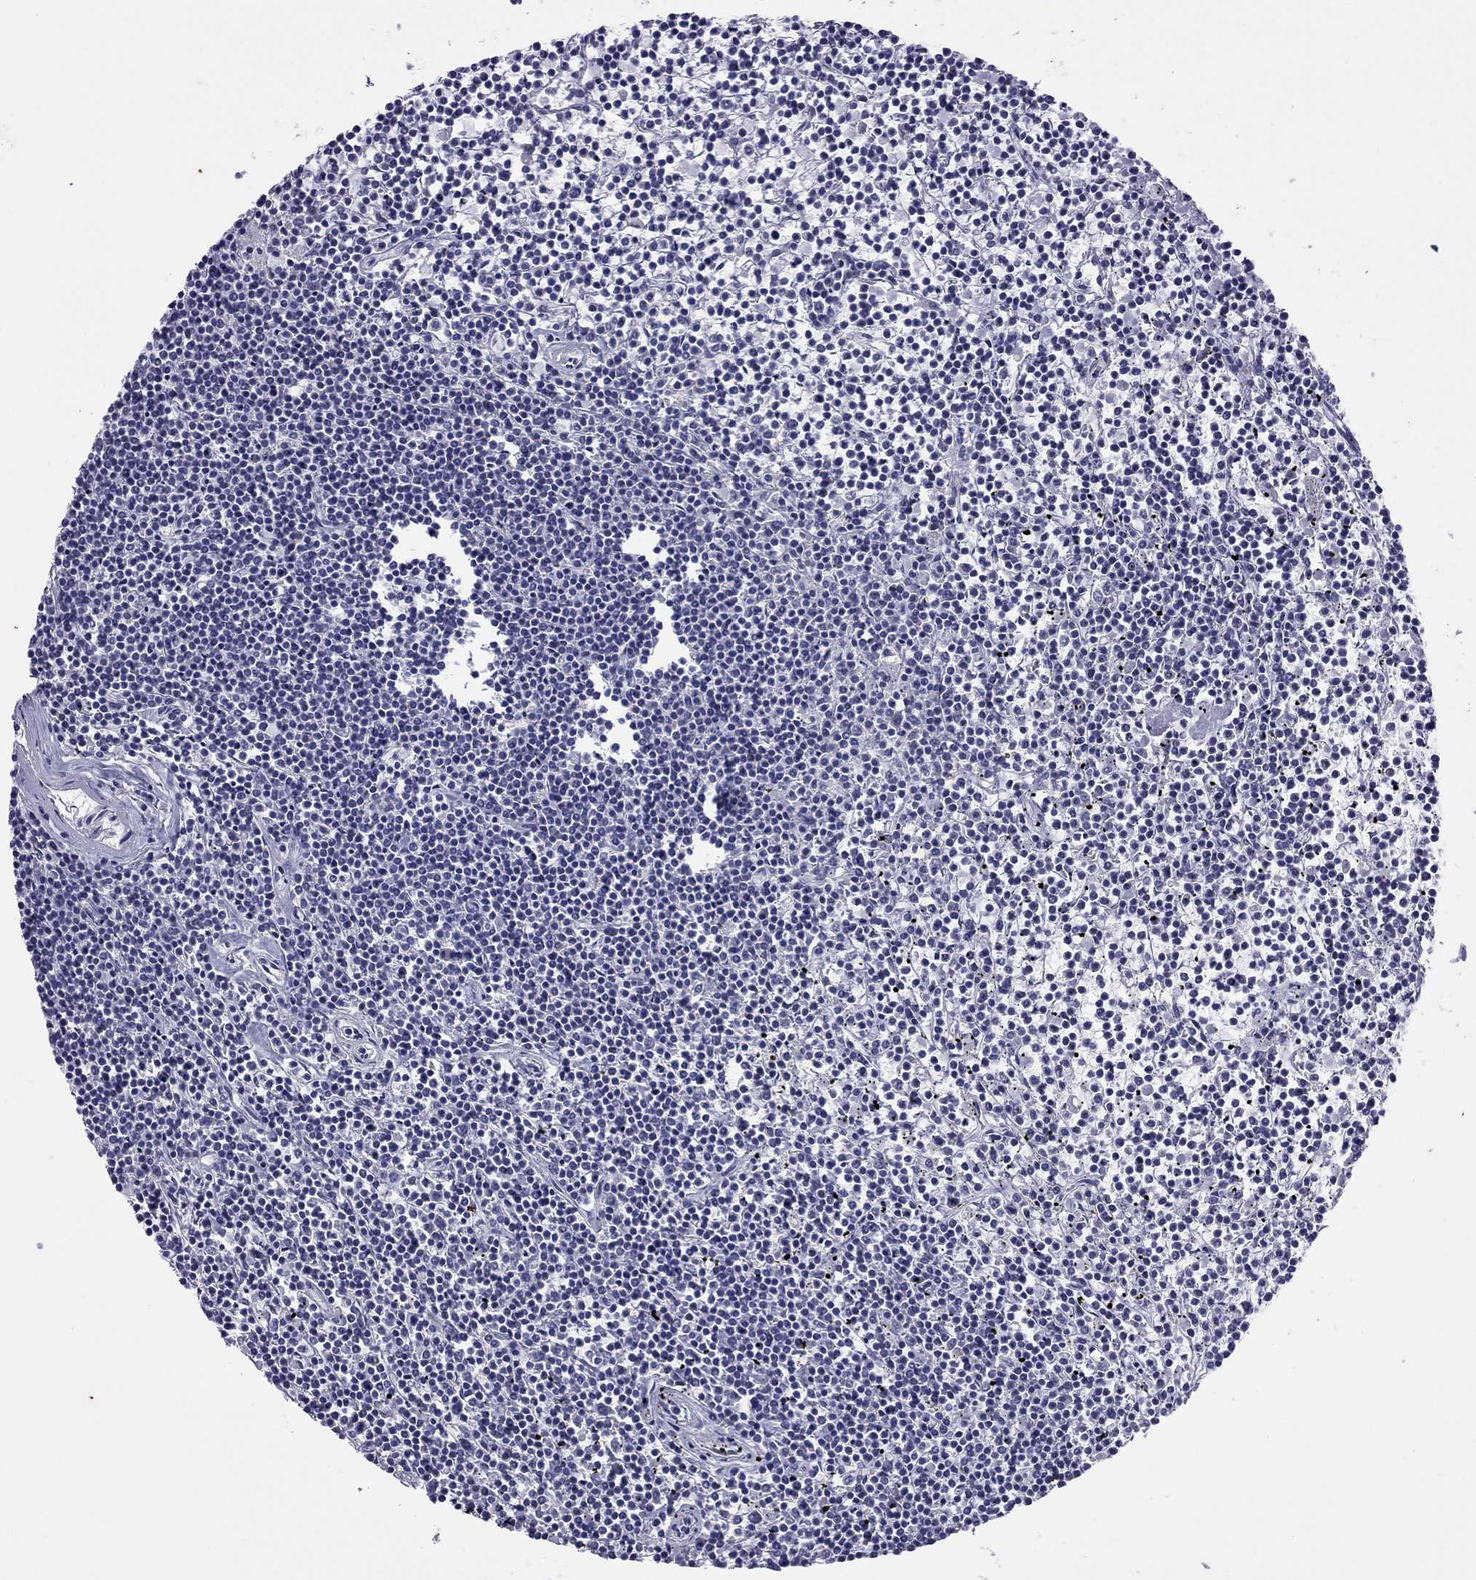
{"staining": {"intensity": "negative", "quantity": "none", "location": "none"}, "tissue": "lymphoma", "cell_type": "Tumor cells", "image_type": "cancer", "snomed": [{"axis": "morphology", "description": "Malignant lymphoma, non-Hodgkin's type, Low grade"}, {"axis": "topography", "description": "Spleen"}], "caption": "This is a histopathology image of IHC staining of lymphoma, which shows no expression in tumor cells. (Stains: DAB immunohistochemistry with hematoxylin counter stain, Microscopy: brightfield microscopy at high magnification).", "gene": "PPP1R3A", "patient": {"sex": "female", "age": 19}}